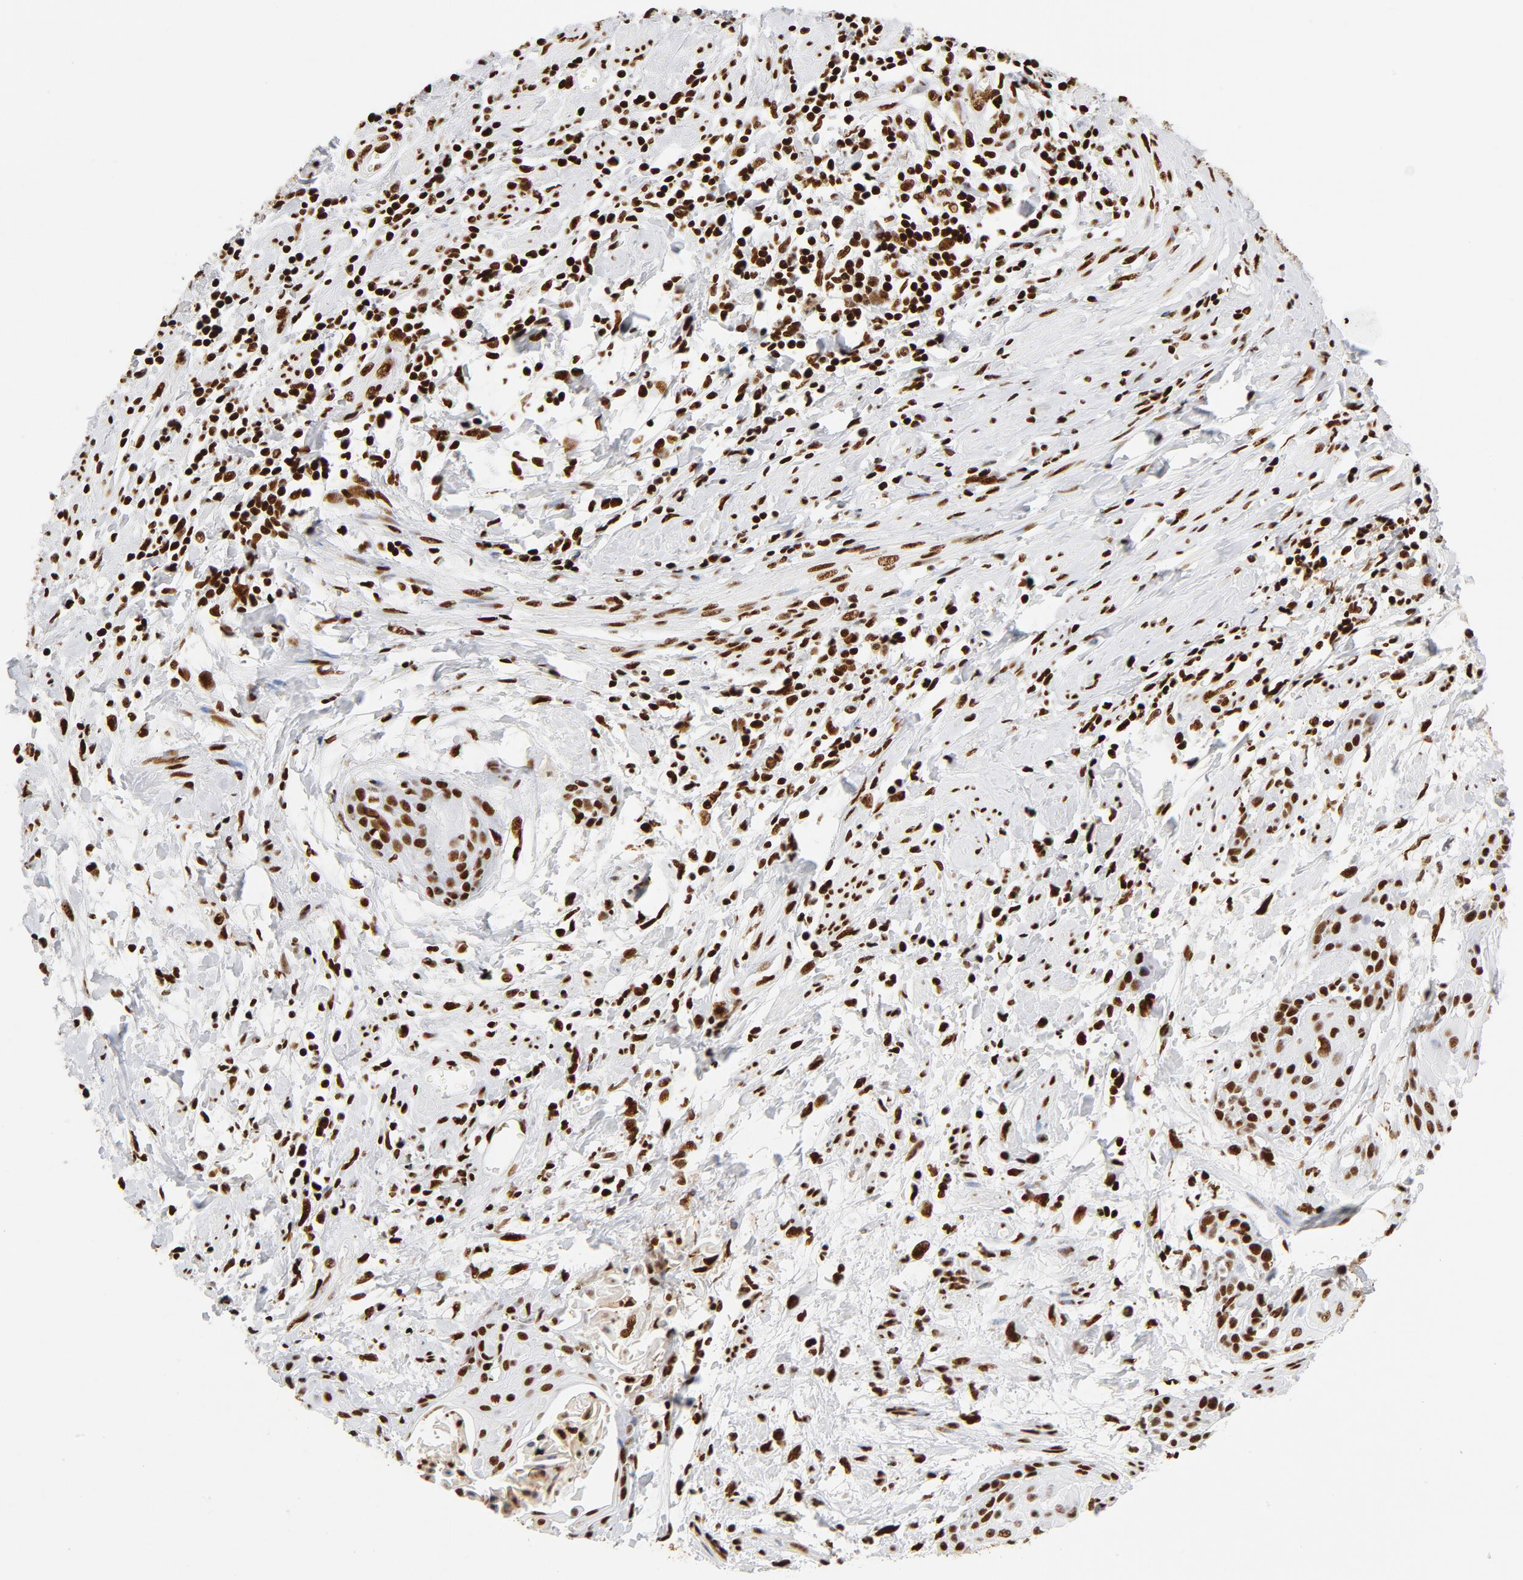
{"staining": {"intensity": "strong", "quantity": ">75%", "location": "nuclear"}, "tissue": "cervical cancer", "cell_type": "Tumor cells", "image_type": "cancer", "snomed": [{"axis": "morphology", "description": "Squamous cell carcinoma, NOS"}, {"axis": "topography", "description": "Cervix"}], "caption": "A high-resolution histopathology image shows immunohistochemistry staining of cervical cancer (squamous cell carcinoma), which exhibits strong nuclear staining in approximately >75% of tumor cells.", "gene": "XRCC6", "patient": {"sex": "female", "age": 57}}